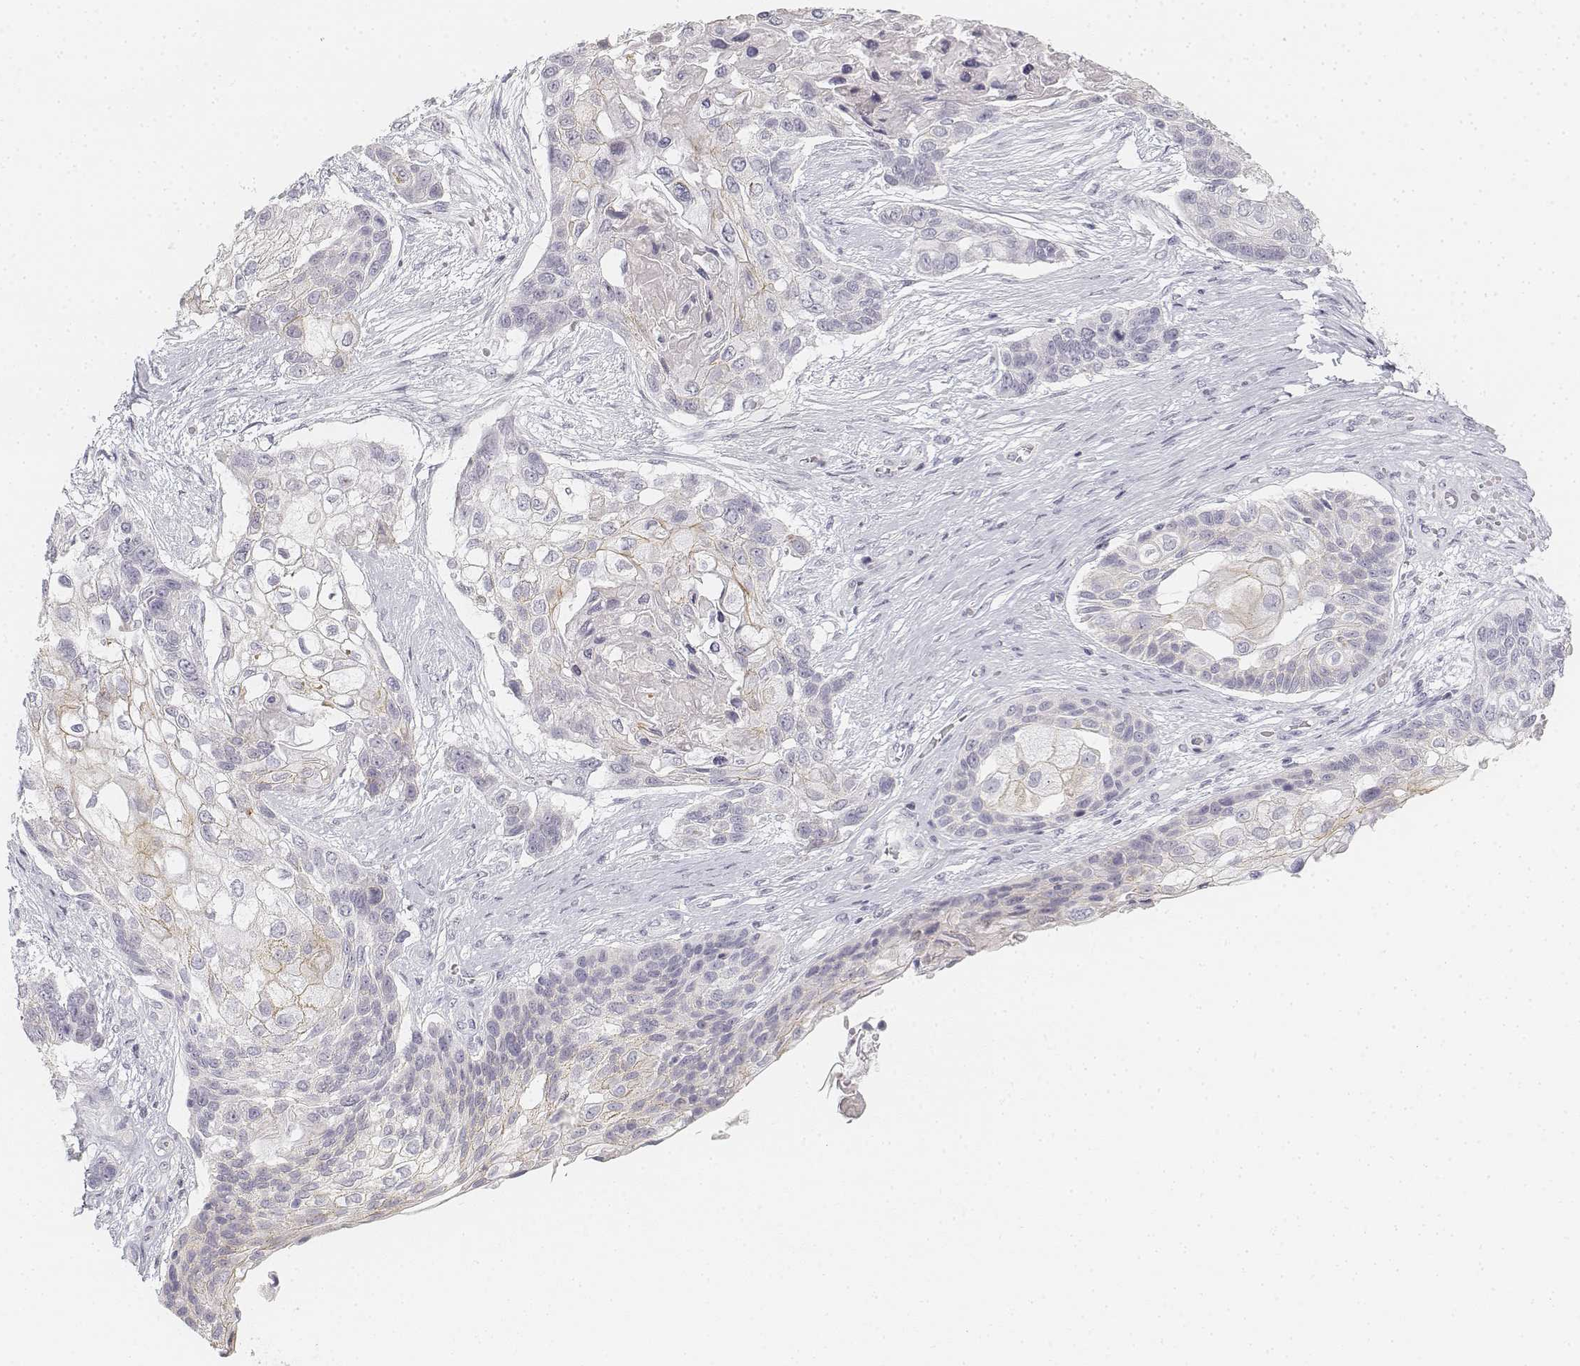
{"staining": {"intensity": "negative", "quantity": "none", "location": "none"}, "tissue": "lung cancer", "cell_type": "Tumor cells", "image_type": "cancer", "snomed": [{"axis": "morphology", "description": "Squamous cell carcinoma, NOS"}, {"axis": "topography", "description": "Lung"}], "caption": "There is no significant staining in tumor cells of squamous cell carcinoma (lung).", "gene": "DSG4", "patient": {"sex": "male", "age": 69}}